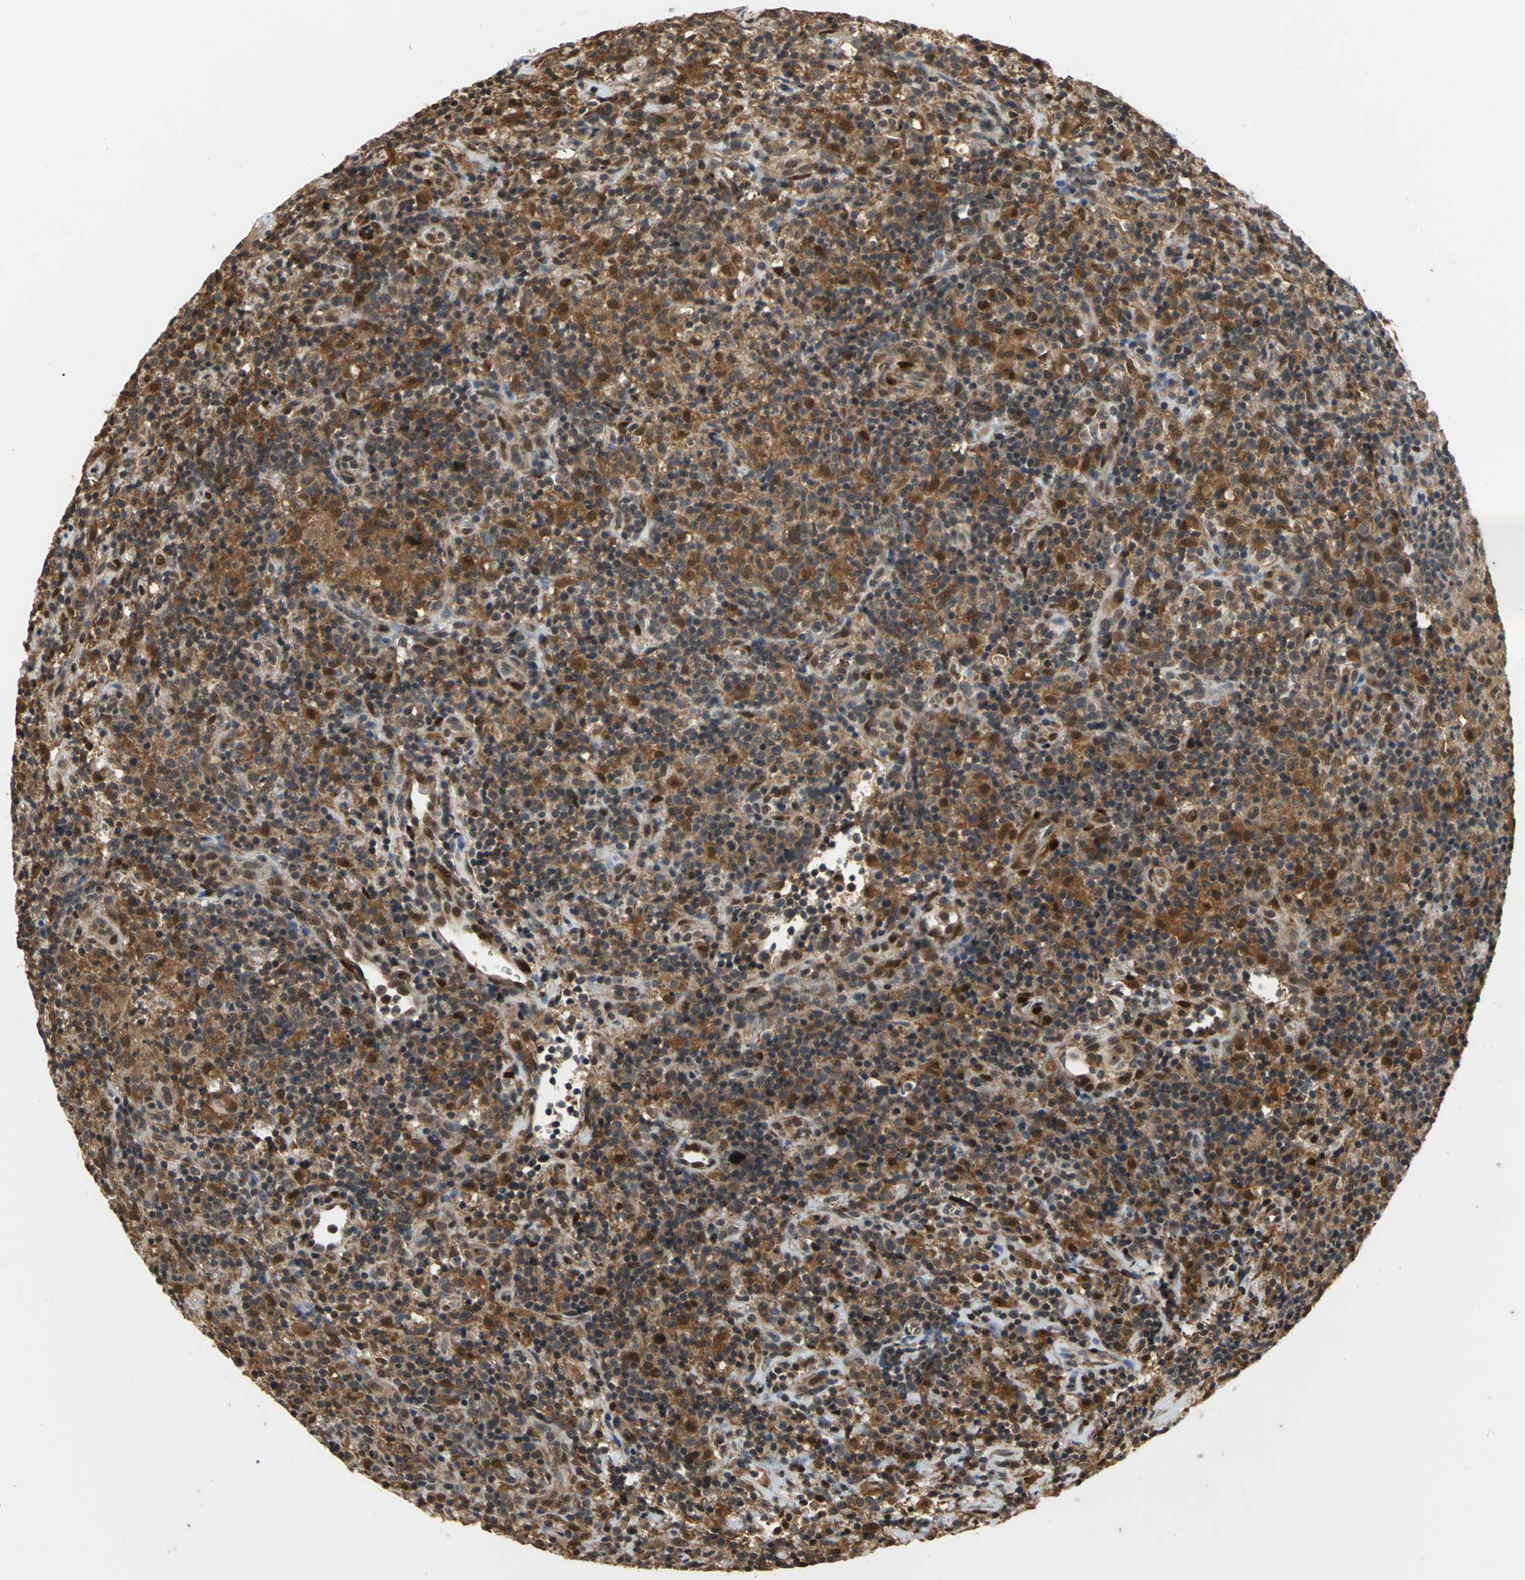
{"staining": {"intensity": "strong", "quantity": ">75%", "location": "cytoplasmic/membranous,nuclear"}, "tissue": "lymphoma", "cell_type": "Tumor cells", "image_type": "cancer", "snomed": [{"axis": "morphology", "description": "Hodgkin's disease, NOS"}, {"axis": "topography", "description": "Lymph node"}], "caption": "Immunohistochemical staining of Hodgkin's disease reveals high levels of strong cytoplasmic/membranous and nuclear protein positivity in about >75% of tumor cells.", "gene": "NOTCH3", "patient": {"sex": "male", "age": 65}}